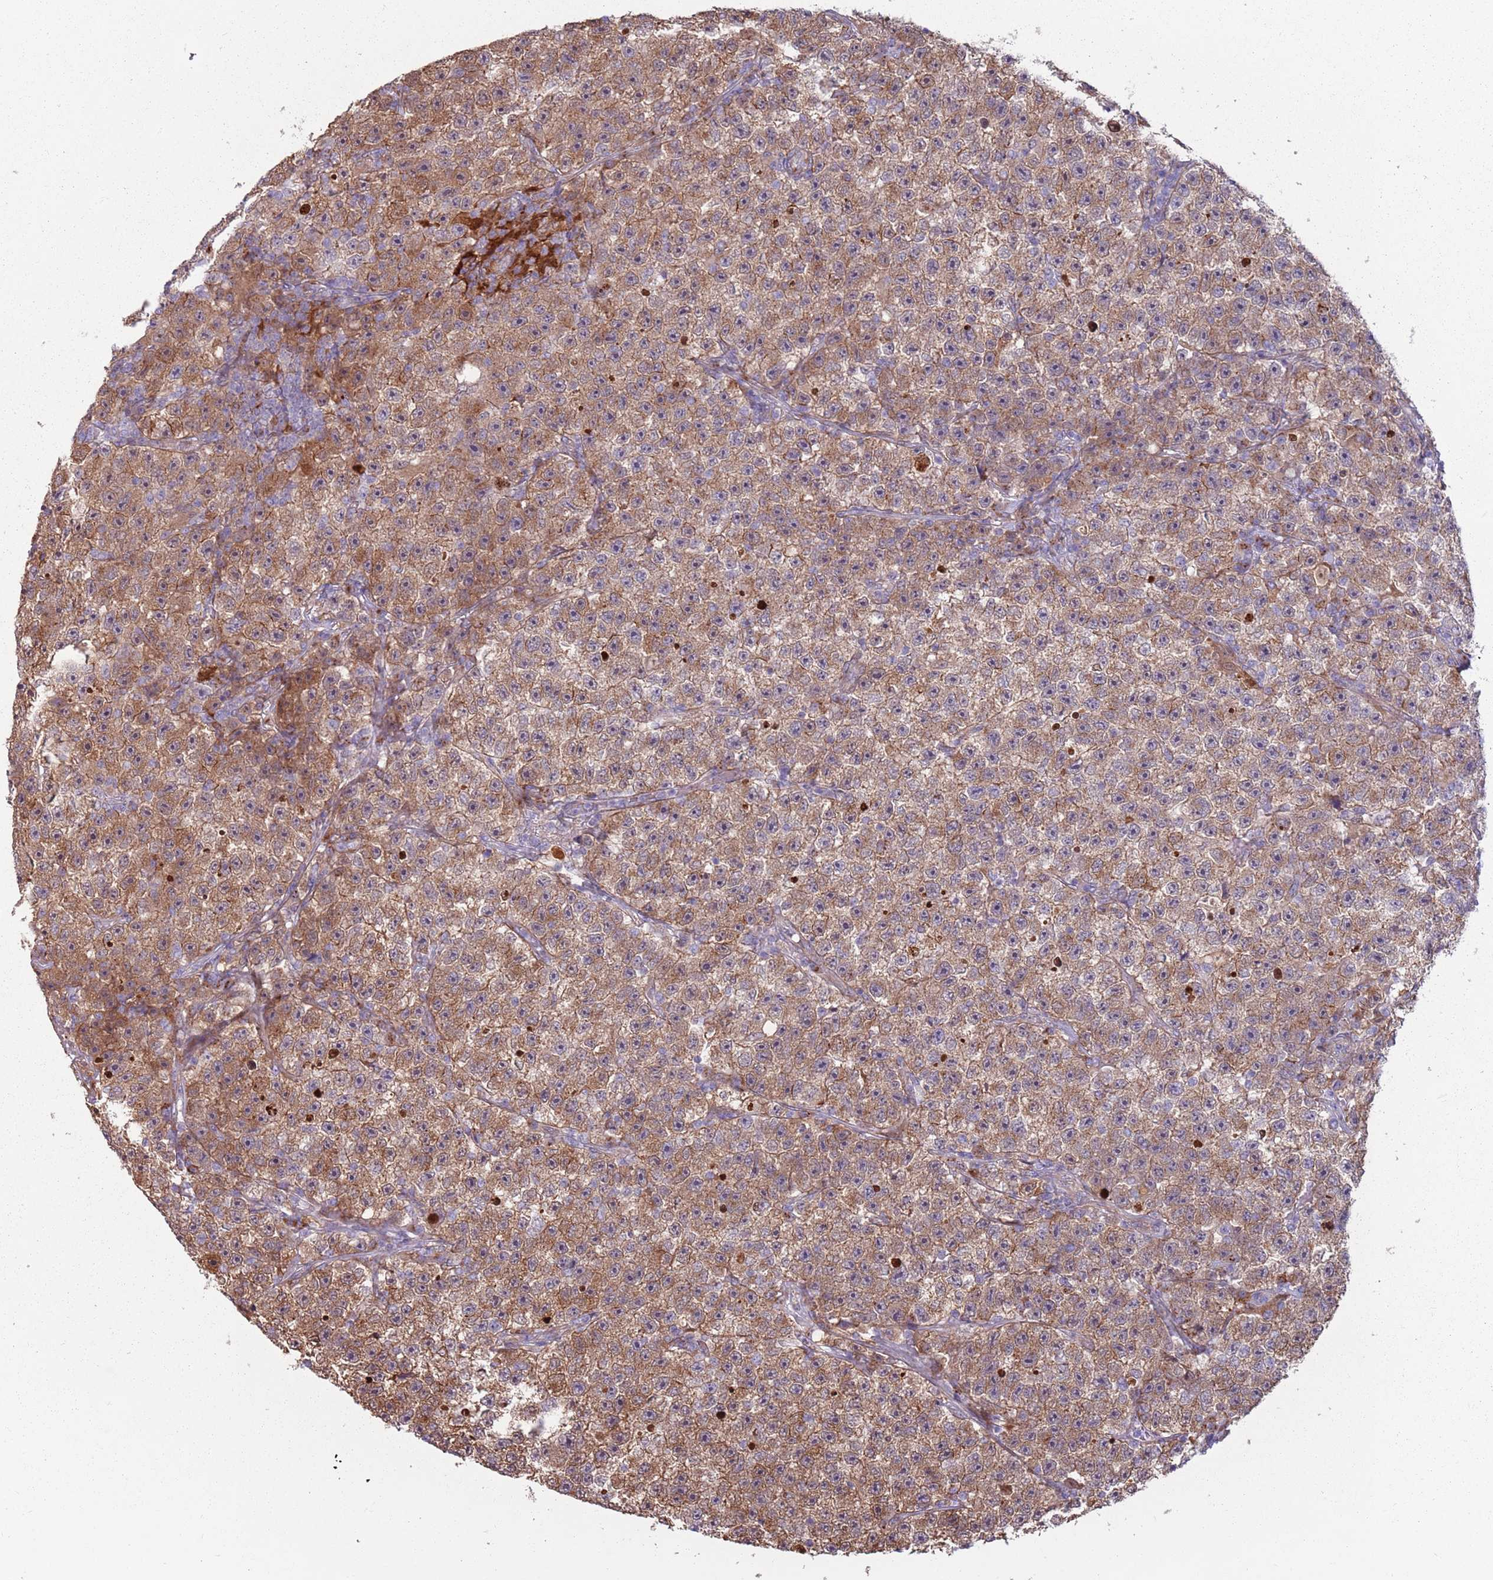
{"staining": {"intensity": "moderate", "quantity": ">75%", "location": "cytoplasmic/membranous"}, "tissue": "testis cancer", "cell_type": "Tumor cells", "image_type": "cancer", "snomed": [{"axis": "morphology", "description": "Seminoma, NOS"}, {"axis": "topography", "description": "Testis"}], "caption": "Immunohistochemical staining of human testis seminoma exhibits medium levels of moderate cytoplasmic/membranous expression in approximately >75% of tumor cells.", "gene": "CCDC150", "patient": {"sex": "male", "age": 22}}